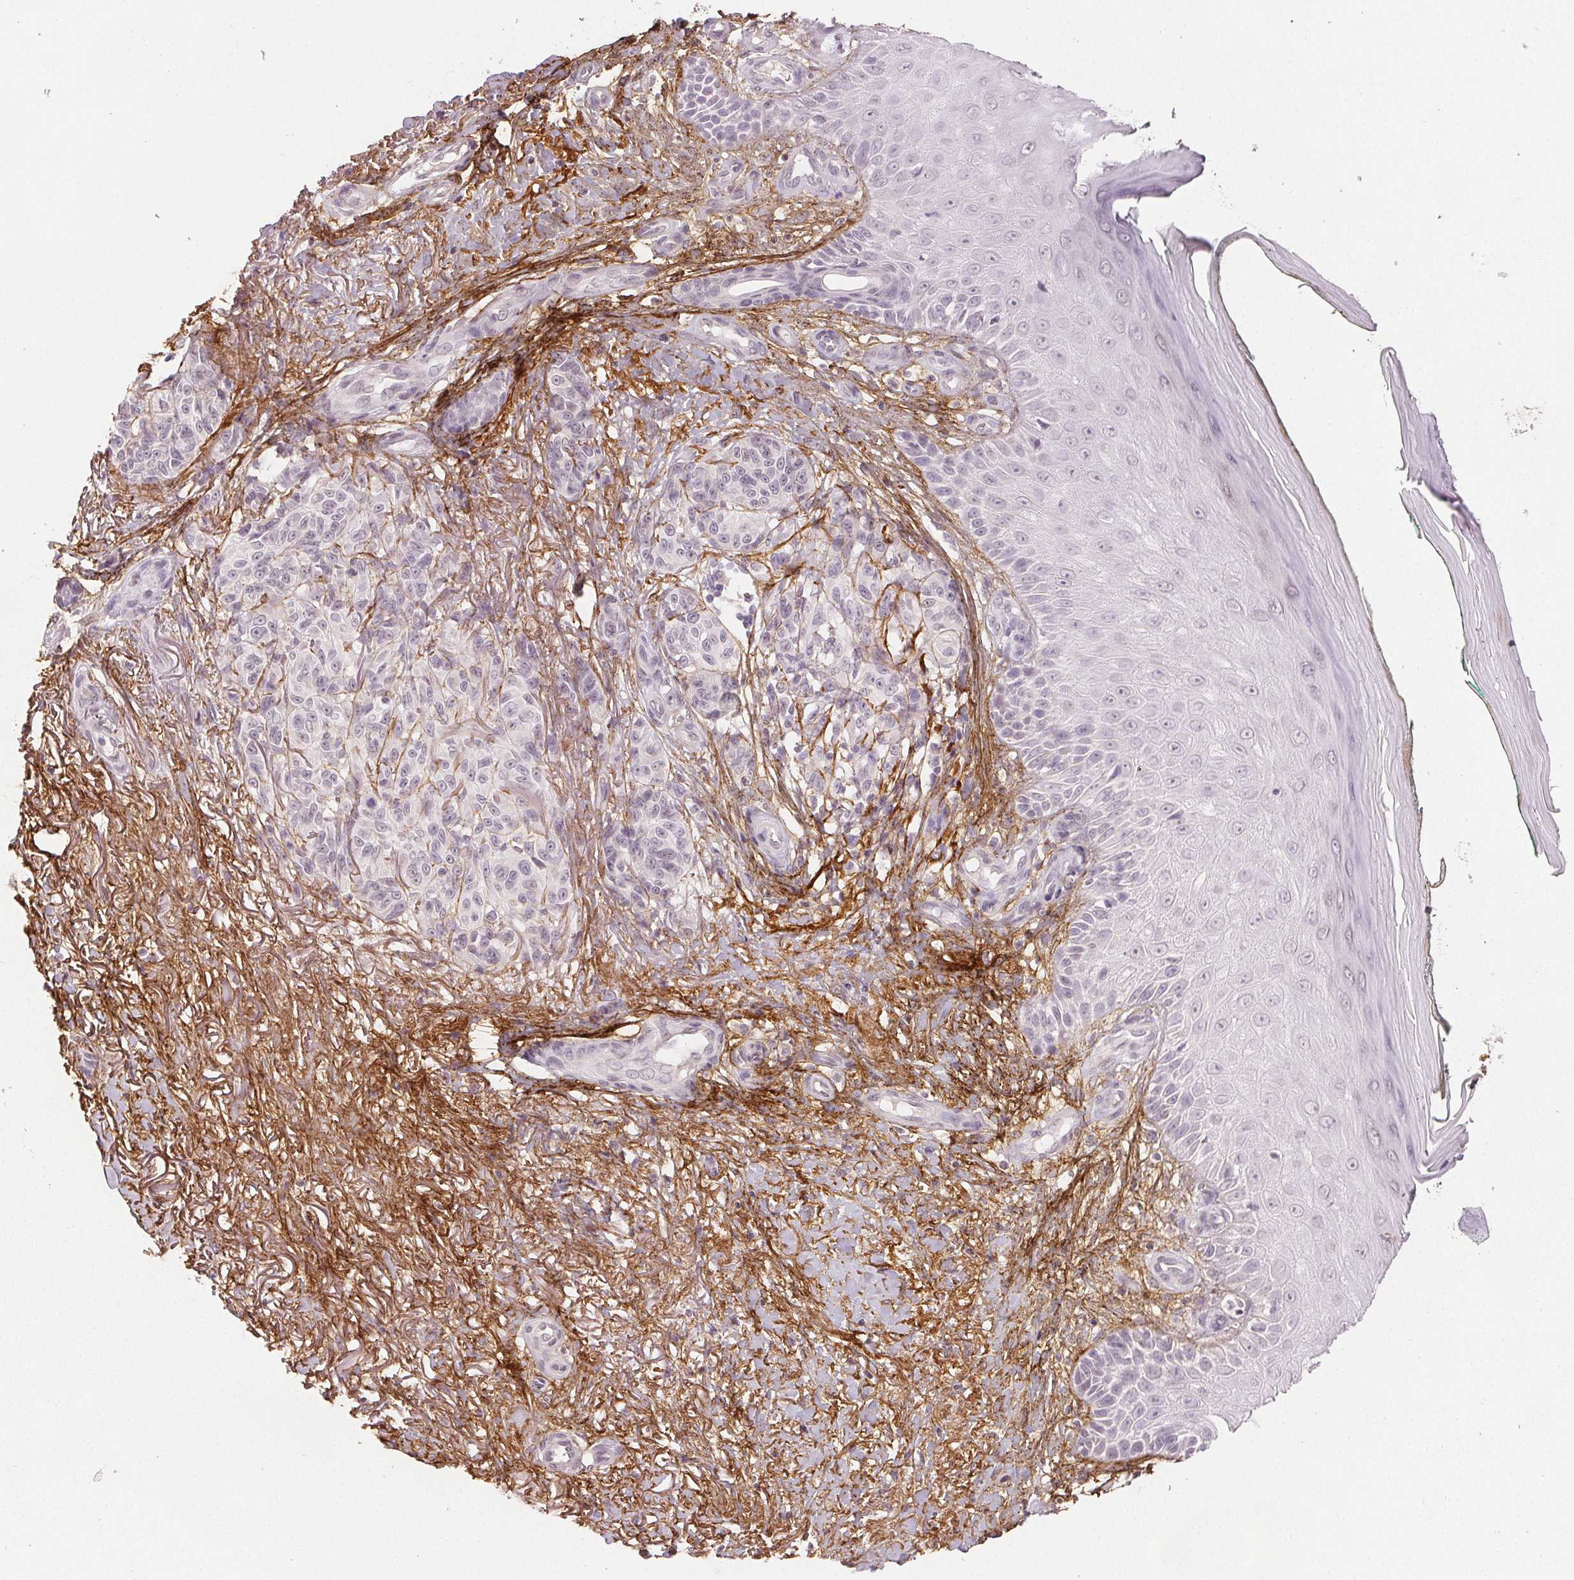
{"staining": {"intensity": "negative", "quantity": "none", "location": "none"}, "tissue": "melanoma", "cell_type": "Tumor cells", "image_type": "cancer", "snomed": [{"axis": "morphology", "description": "Malignant melanoma, NOS"}, {"axis": "topography", "description": "Skin"}], "caption": "Malignant melanoma stained for a protein using immunohistochemistry shows no expression tumor cells.", "gene": "FBN1", "patient": {"sex": "female", "age": 85}}